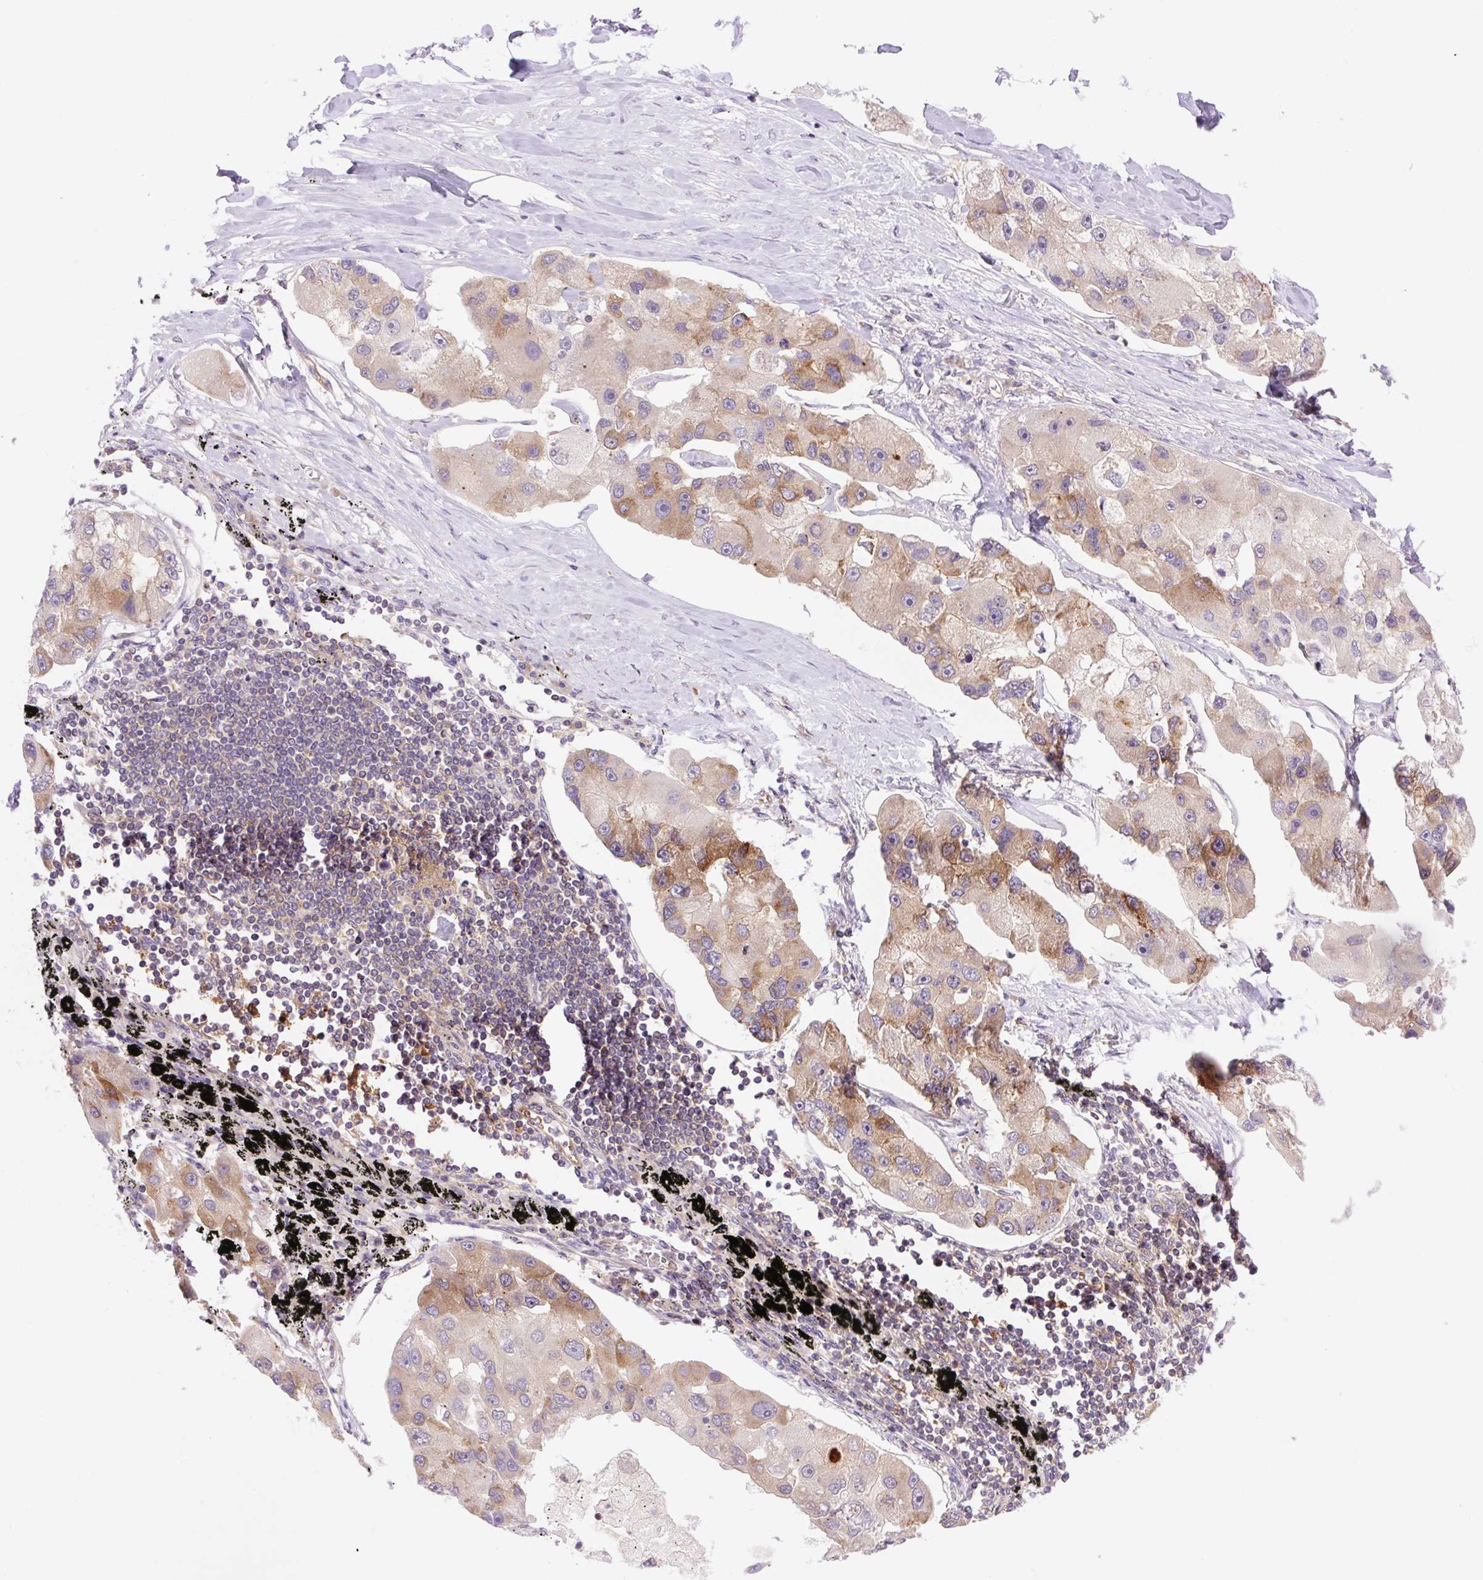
{"staining": {"intensity": "moderate", "quantity": "25%-75%", "location": "cytoplasmic/membranous"}, "tissue": "lung cancer", "cell_type": "Tumor cells", "image_type": "cancer", "snomed": [{"axis": "morphology", "description": "Adenocarcinoma, NOS"}, {"axis": "topography", "description": "Lung"}], "caption": "This is a micrograph of immunohistochemistry staining of lung cancer, which shows moderate expression in the cytoplasmic/membranous of tumor cells.", "gene": "MINK1", "patient": {"sex": "female", "age": 54}}